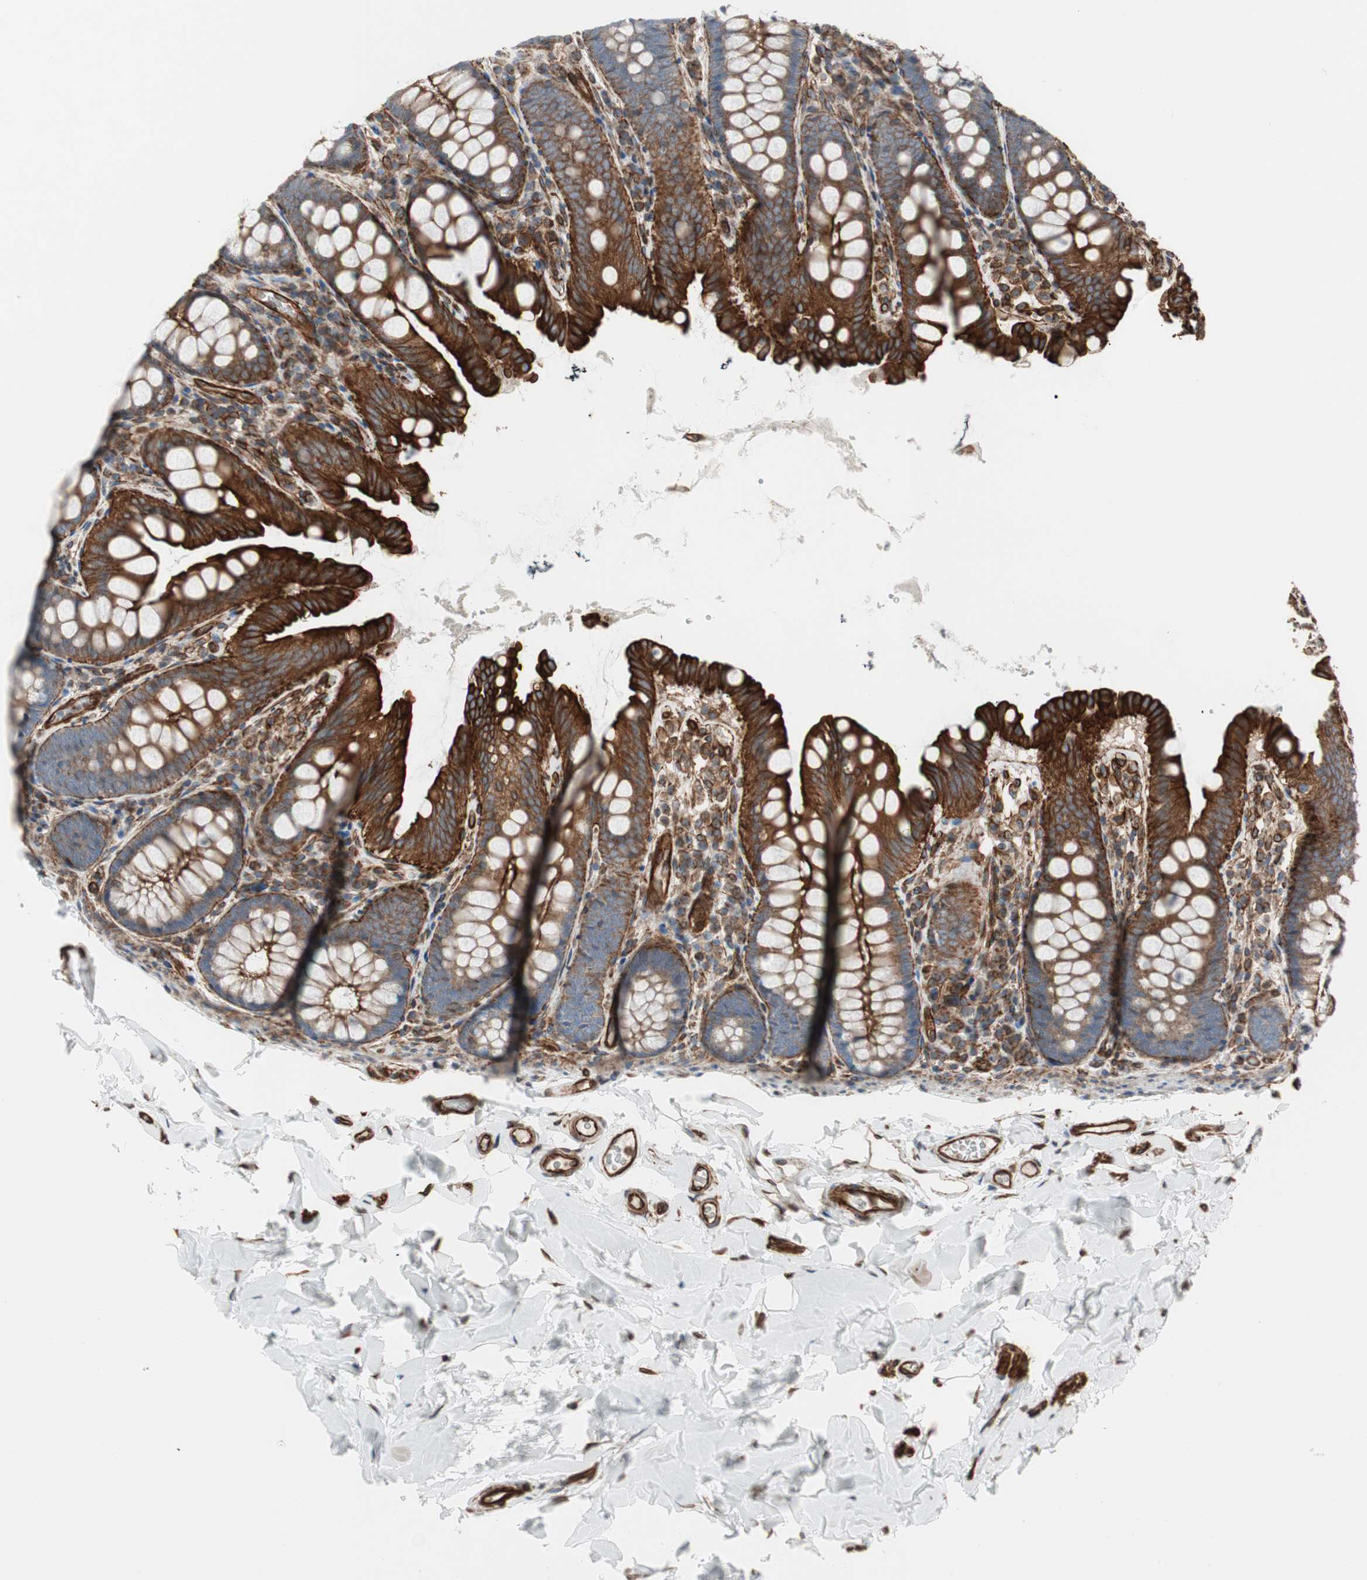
{"staining": {"intensity": "strong", "quantity": ">75%", "location": "cytoplasmic/membranous"}, "tissue": "colon", "cell_type": "Endothelial cells", "image_type": "normal", "snomed": [{"axis": "morphology", "description": "Normal tissue, NOS"}, {"axis": "topography", "description": "Colon"}], "caption": "This is an image of IHC staining of unremarkable colon, which shows strong staining in the cytoplasmic/membranous of endothelial cells.", "gene": "TCTA", "patient": {"sex": "female", "age": 61}}